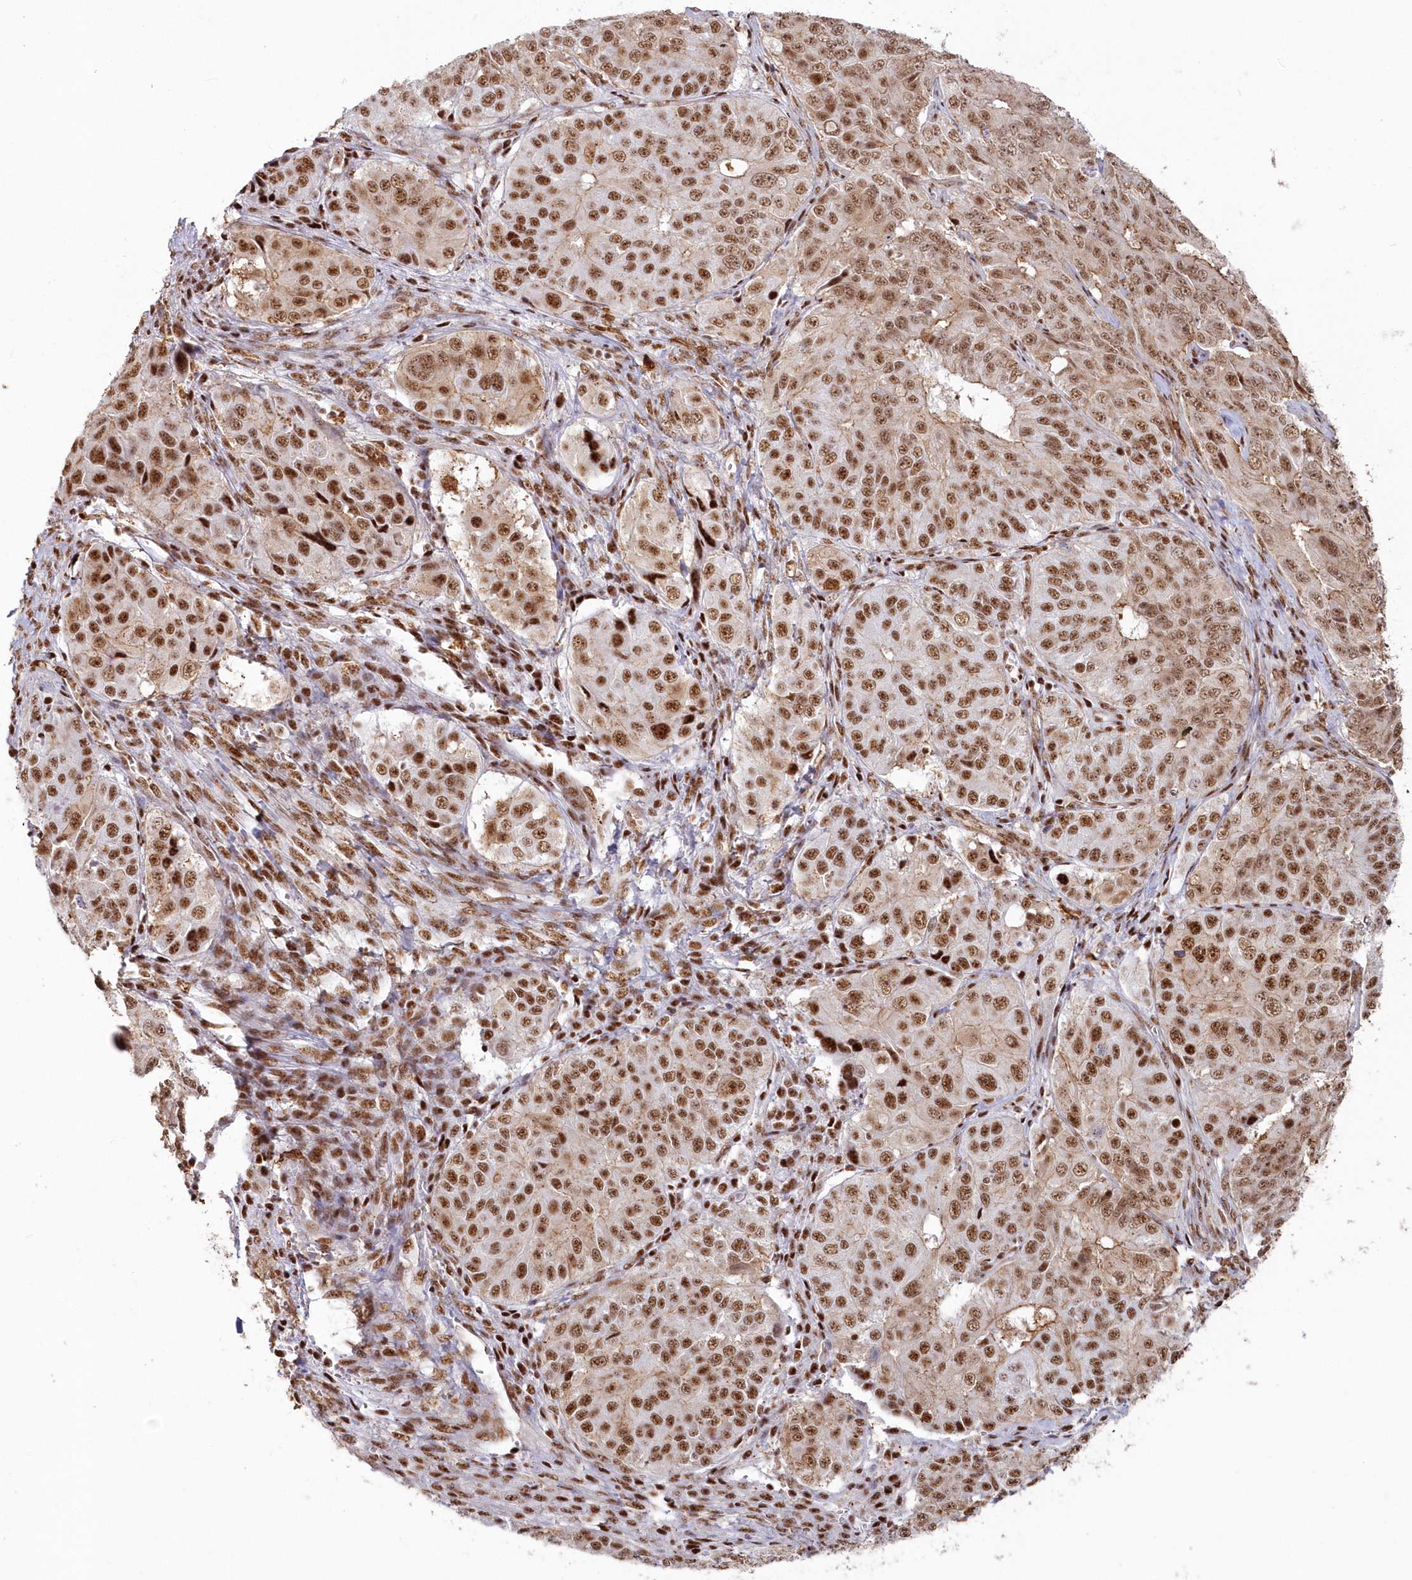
{"staining": {"intensity": "strong", "quantity": ">75%", "location": "cytoplasmic/membranous,nuclear"}, "tissue": "ovarian cancer", "cell_type": "Tumor cells", "image_type": "cancer", "snomed": [{"axis": "morphology", "description": "Carcinoma, endometroid"}, {"axis": "topography", "description": "Ovary"}], "caption": "Immunohistochemistry (IHC) image of human ovarian endometroid carcinoma stained for a protein (brown), which exhibits high levels of strong cytoplasmic/membranous and nuclear expression in about >75% of tumor cells.", "gene": "DDX46", "patient": {"sex": "female", "age": 51}}